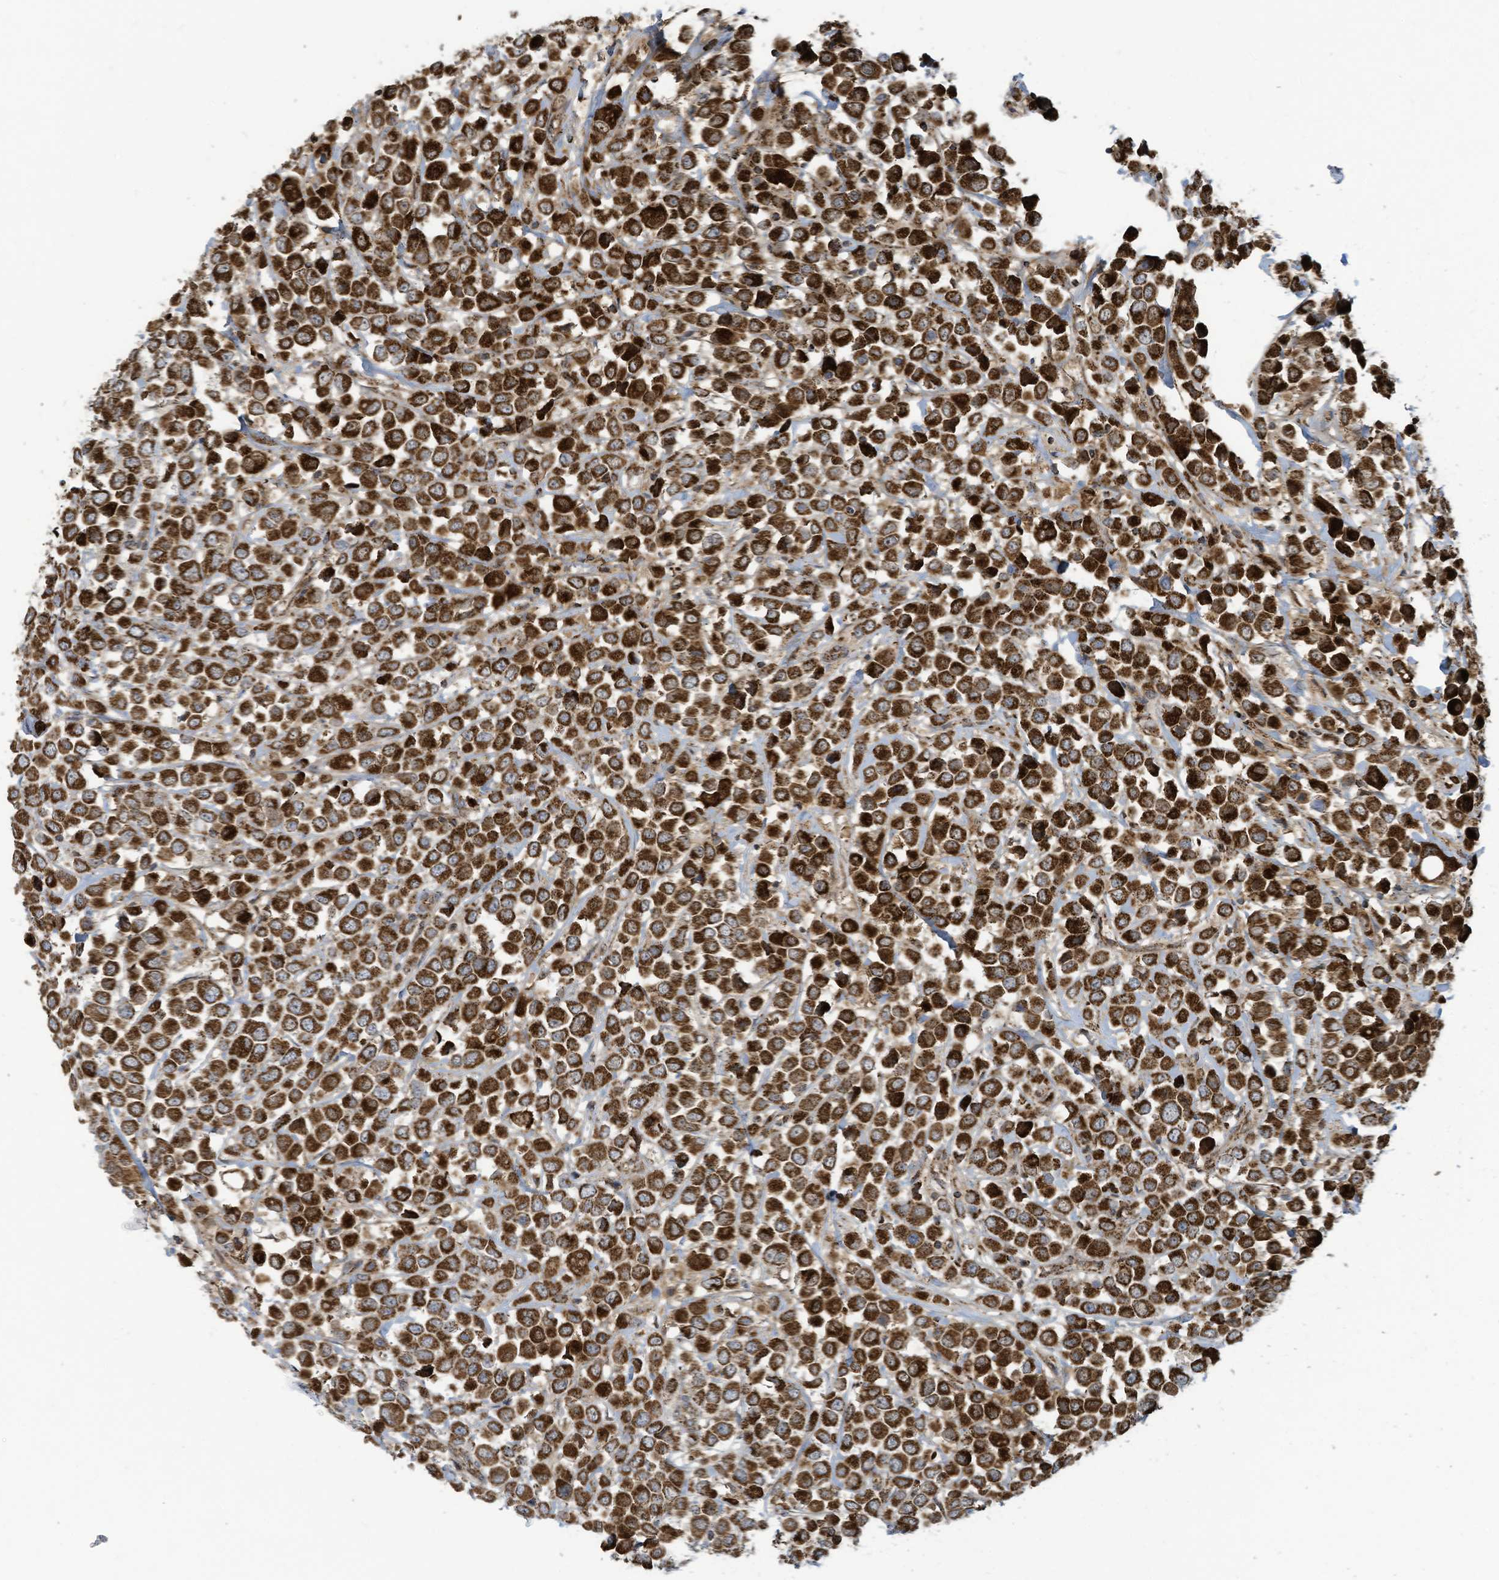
{"staining": {"intensity": "strong", "quantity": ">75%", "location": "cytoplasmic/membranous"}, "tissue": "breast cancer", "cell_type": "Tumor cells", "image_type": "cancer", "snomed": [{"axis": "morphology", "description": "Duct carcinoma"}, {"axis": "topography", "description": "Breast"}], "caption": "Breast intraductal carcinoma tissue displays strong cytoplasmic/membranous staining in approximately >75% of tumor cells, visualized by immunohistochemistry.", "gene": "COX10", "patient": {"sex": "female", "age": 61}}